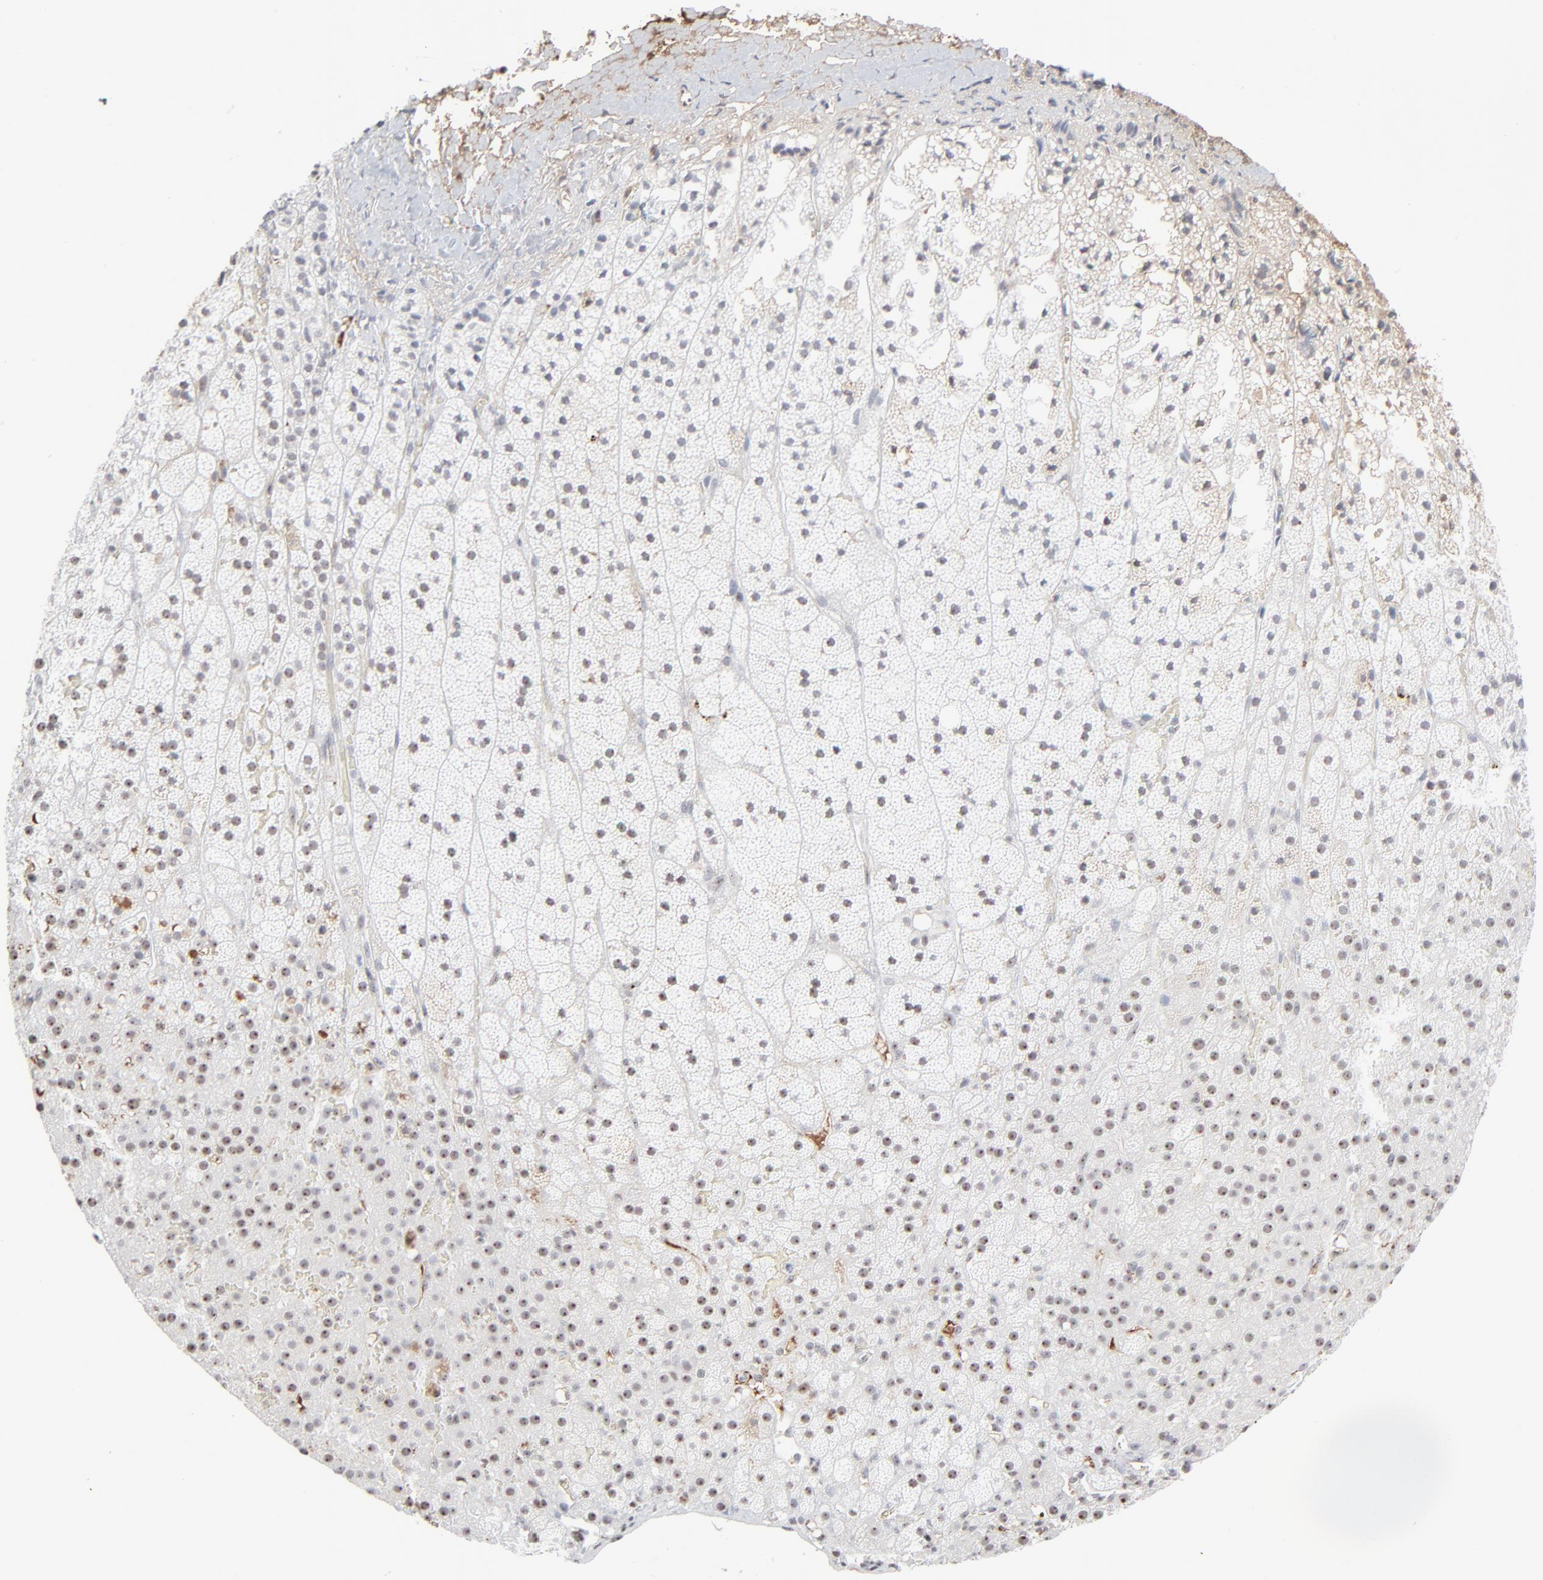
{"staining": {"intensity": "weak", "quantity": ">75%", "location": "nuclear"}, "tissue": "adrenal gland", "cell_type": "Glandular cells", "image_type": "normal", "snomed": [{"axis": "morphology", "description": "Normal tissue, NOS"}, {"axis": "topography", "description": "Adrenal gland"}], "caption": "A high-resolution micrograph shows immunohistochemistry staining of normal adrenal gland, which displays weak nuclear expression in about >75% of glandular cells.", "gene": "MPHOSPH6", "patient": {"sex": "male", "age": 35}}